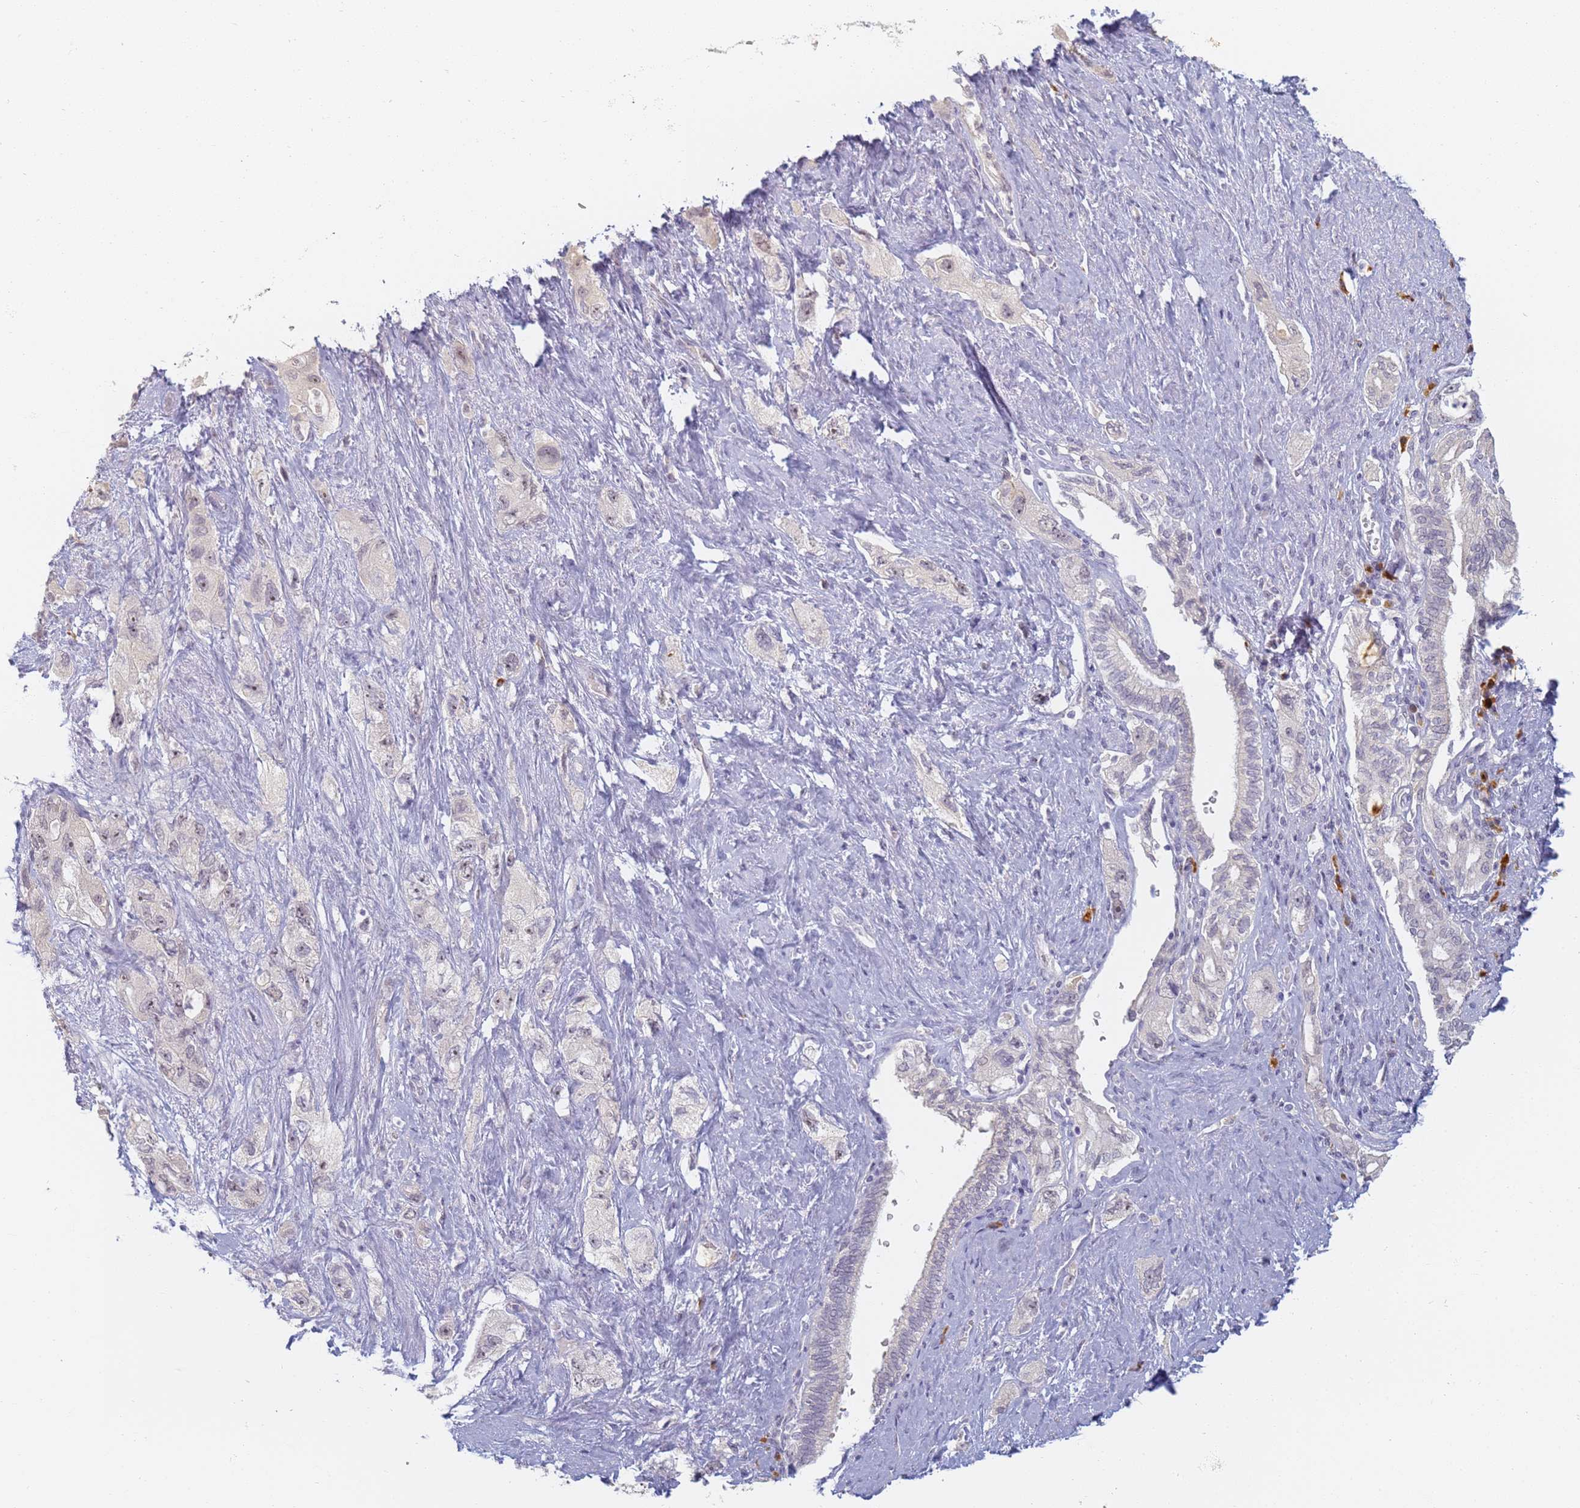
{"staining": {"intensity": "negative", "quantity": "none", "location": "none"}, "tissue": "pancreatic cancer", "cell_type": "Tumor cells", "image_type": "cancer", "snomed": [{"axis": "morphology", "description": "Adenocarcinoma, NOS"}, {"axis": "topography", "description": "Pancreas"}], "caption": "Pancreatic adenocarcinoma stained for a protein using IHC reveals no expression tumor cells.", "gene": "SLC38A9", "patient": {"sex": "female", "age": 73}}